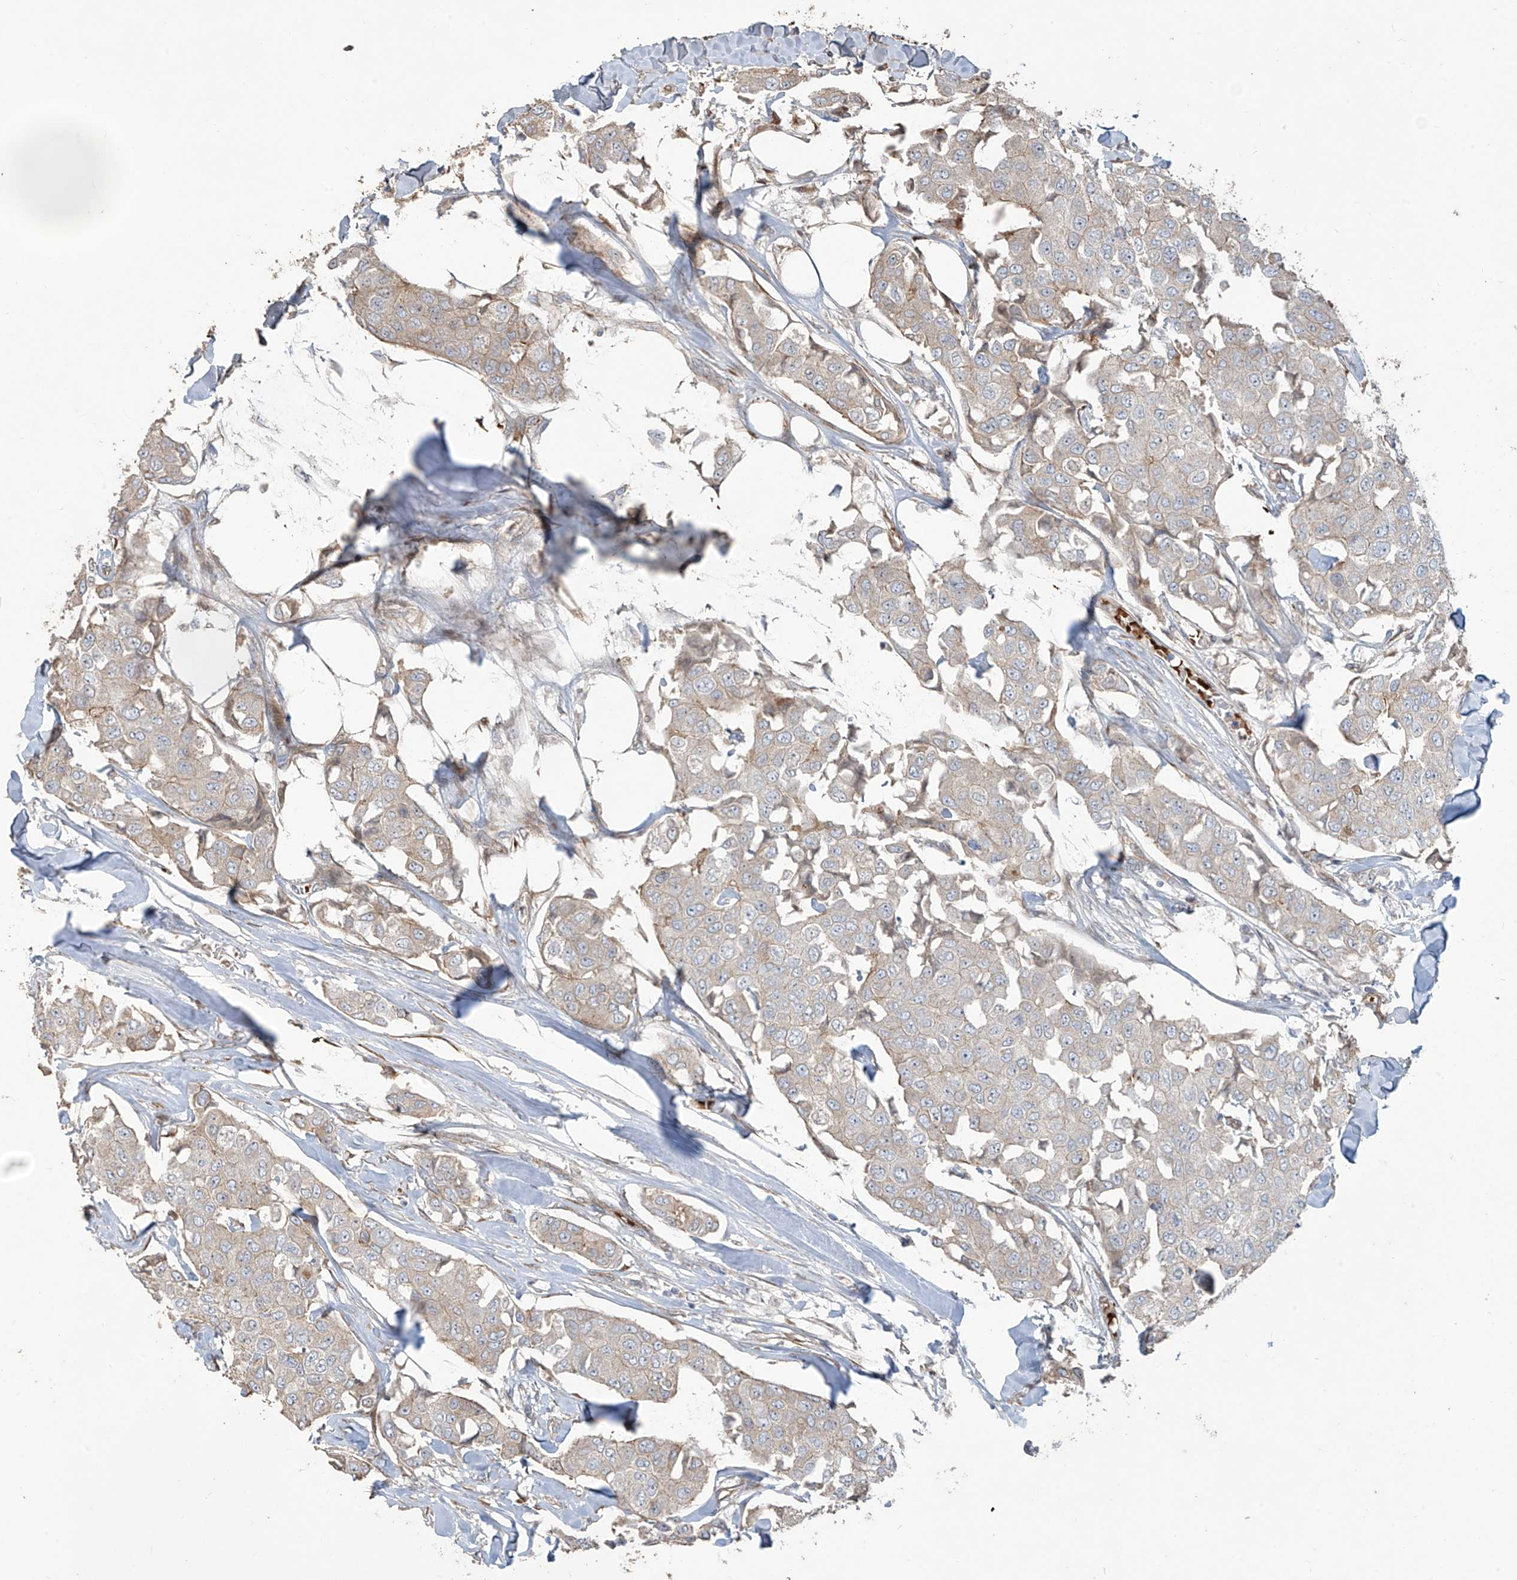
{"staining": {"intensity": "weak", "quantity": "<25%", "location": "cytoplasmic/membranous"}, "tissue": "breast cancer", "cell_type": "Tumor cells", "image_type": "cancer", "snomed": [{"axis": "morphology", "description": "Duct carcinoma"}, {"axis": "topography", "description": "Breast"}], "caption": "Tumor cells are negative for brown protein staining in breast cancer (invasive ductal carcinoma).", "gene": "ABTB1", "patient": {"sex": "female", "age": 80}}